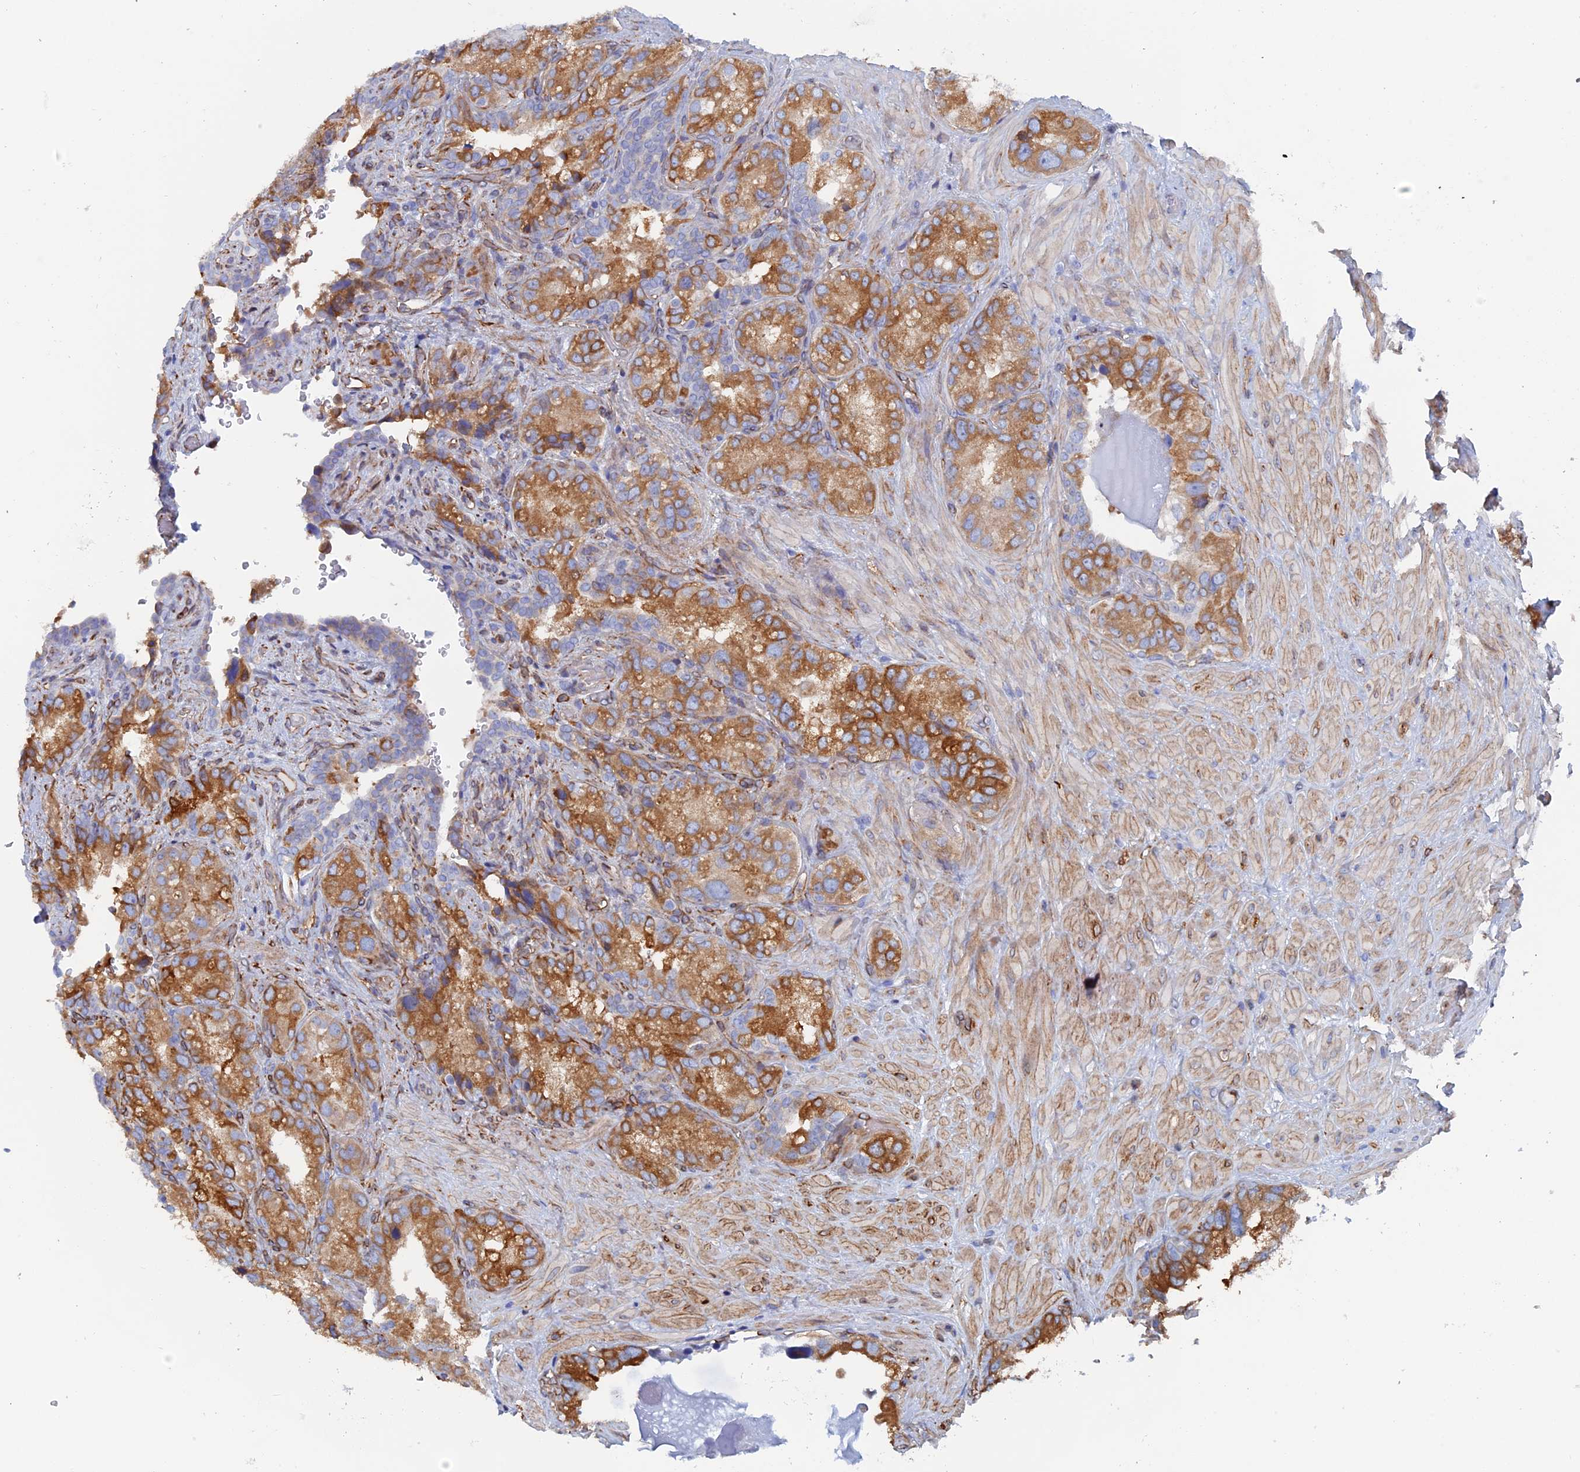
{"staining": {"intensity": "moderate", "quantity": ">75%", "location": "cytoplasmic/membranous"}, "tissue": "seminal vesicle", "cell_type": "Glandular cells", "image_type": "normal", "snomed": [{"axis": "morphology", "description": "Normal tissue, NOS"}, {"axis": "topography", "description": "Seminal veicle"}, {"axis": "topography", "description": "Peripheral nerve tissue"}], "caption": "Brown immunohistochemical staining in benign seminal vesicle exhibits moderate cytoplasmic/membranous staining in approximately >75% of glandular cells. Using DAB (brown) and hematoxylin (blue) stains, captured at high magnification using brightfield microscopy.", "gene": "COG7", "patient": {"sex": "male", "age": 67}}